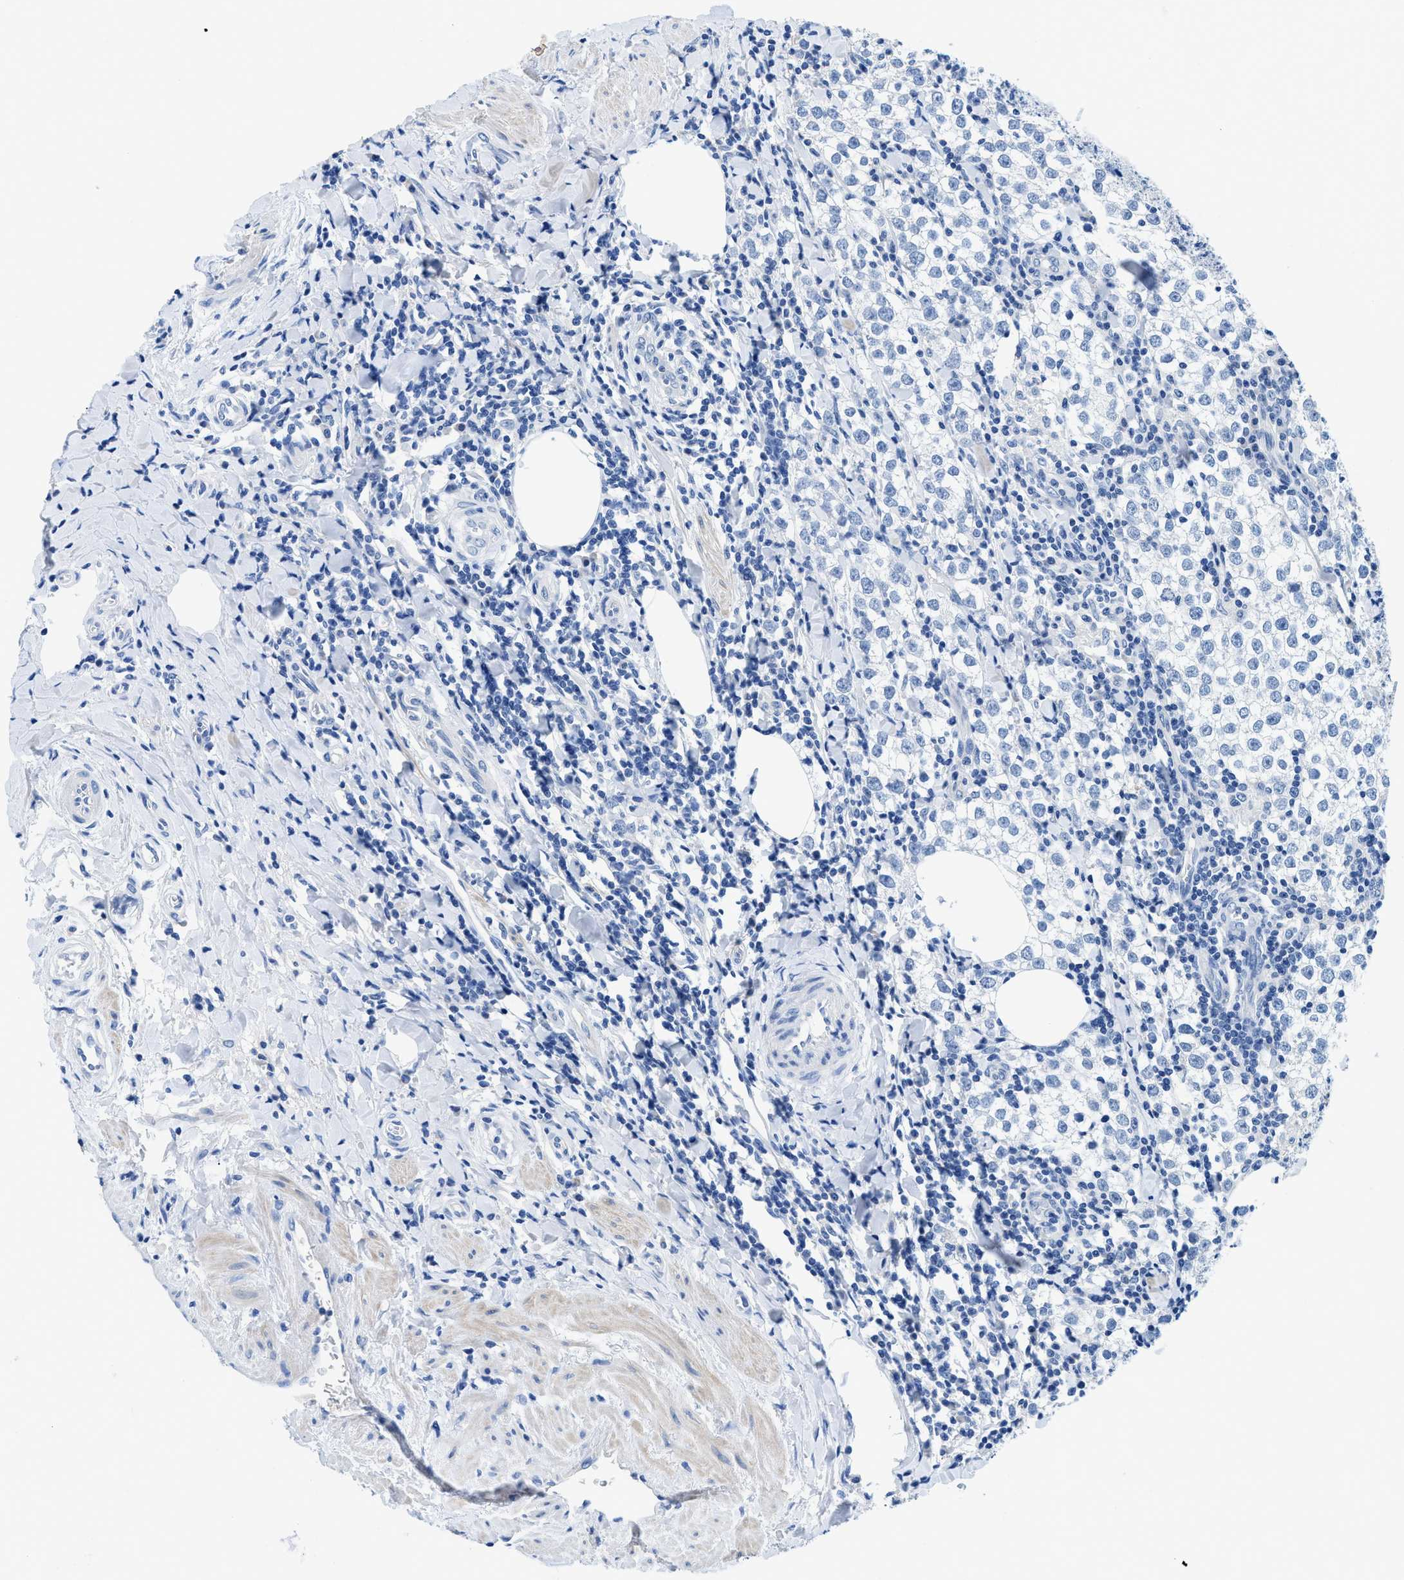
{"staining": {"intensity": "negative", "quantity": "none", "location": "none"}, "tissue": "testis cancer", "cell_type": "Tumor cells", "image_type": "cancer", "snomed": [{"axis": "morphology", "description": "Seminoma, NOS"}, {"axis": "morphology", "description": "Carcinoma, Embryonal, NOS"}, {"axis": "topography", "description": "Testis"}], "caption": "The immunohistochemistry image has no significant staining in tumor cells of testis cancer (seminoma) tissue.", "gene": "SLC10A6", "patient": {"sex": "male", "age": 36}}